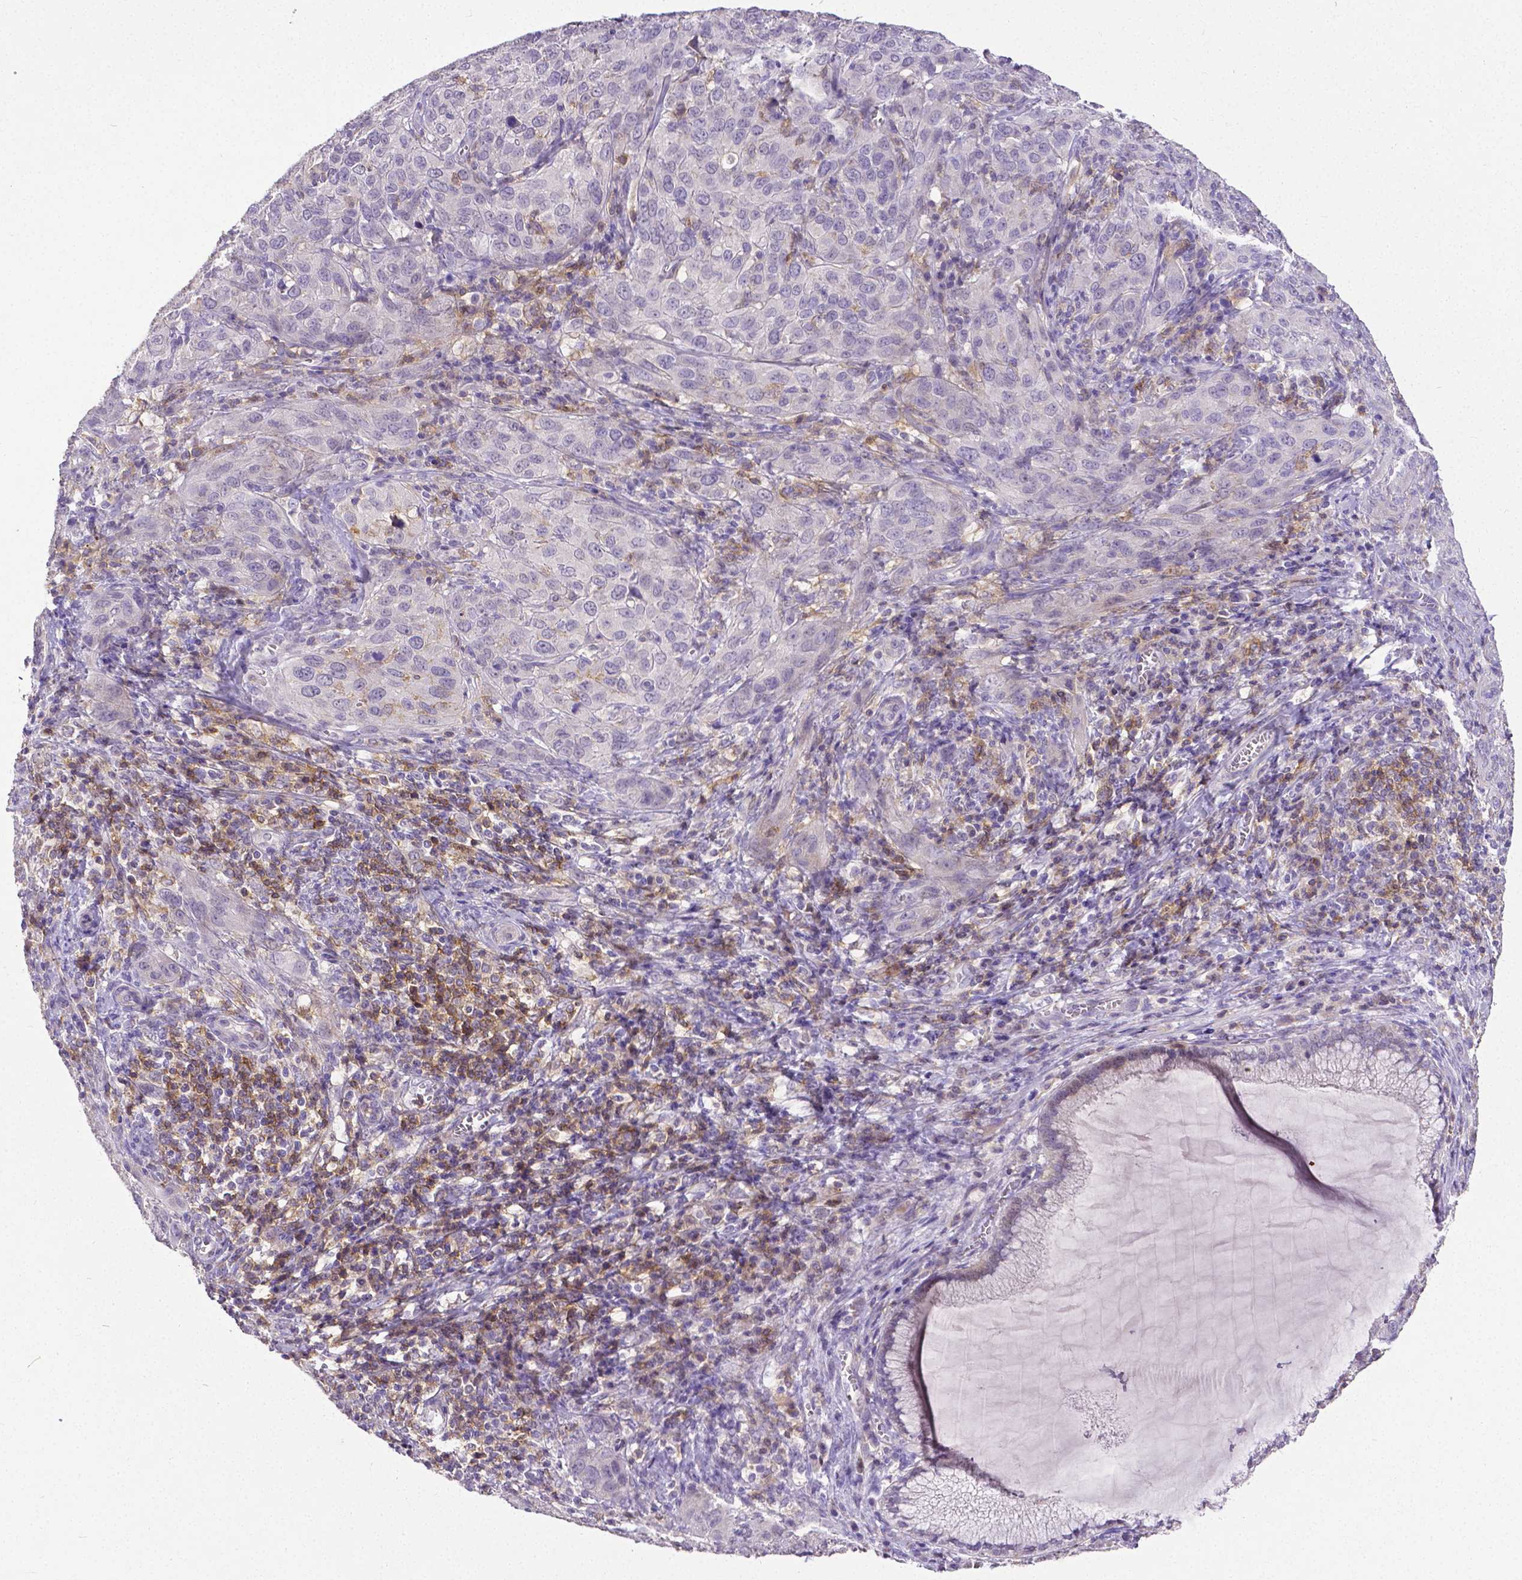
{"staining": {"intensity": "negative", "quantity": "none", "location": "none"}, "tissue": "cervical cancer", "cell_type": "Tumor cells", "image_type": "cancer", "snomed": [{"axis": "morphology", "description": "Normal tissue, NOS"}, {"axis": "morphology", "description": "Squamous cell carcinoma, NOS"}, {"axis": "topography", "description": "Cervix"}], "caption": "The micrograph reveals no significant expression in tumor cells of cervical cancer (squamous cell carcinoma).", "gene": "CD4", "patient": {"sex": "female", "age": 51}}